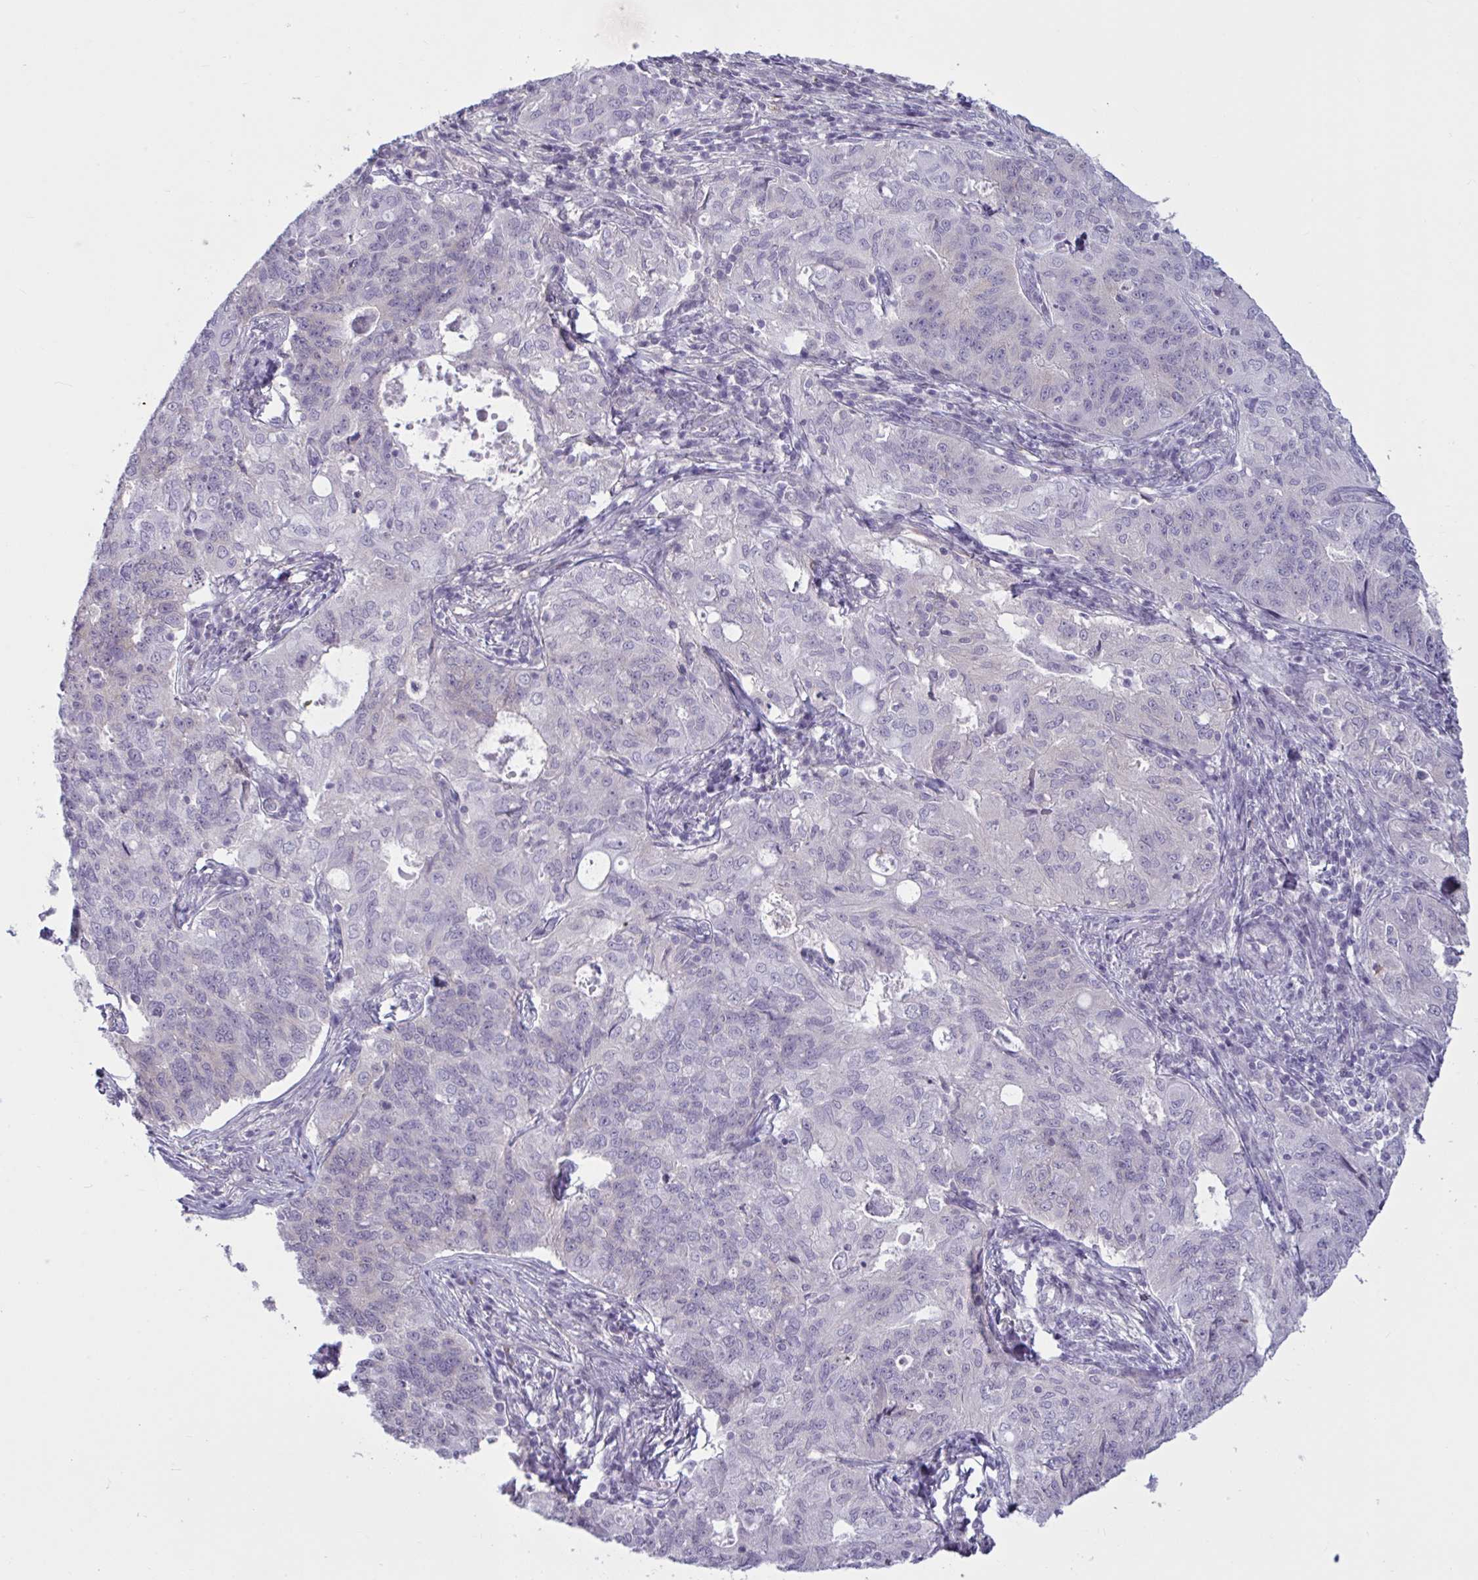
{"staining": {"intensity": "weak", "quantity": "<25%", "location": "cytoplasmic/membranous"}, "tissue": "endometrial cancer", "cell_type": "Tumor cells", "image_type": "cancer", "snomed": [{"axis": "morphology", "description": "Adenocarcinoma, NOS"}, {"axis": "topography", "description": "Endometrium"}], "caption": "DAB (3,3'-diaminobenzidine) immunohistochemical staining of adenocarcinoma (endometrial) exhibits no significant staining in tumor cells.", "gene": "TBC1D4", "patient": {"sex": "female", "age": 43}}